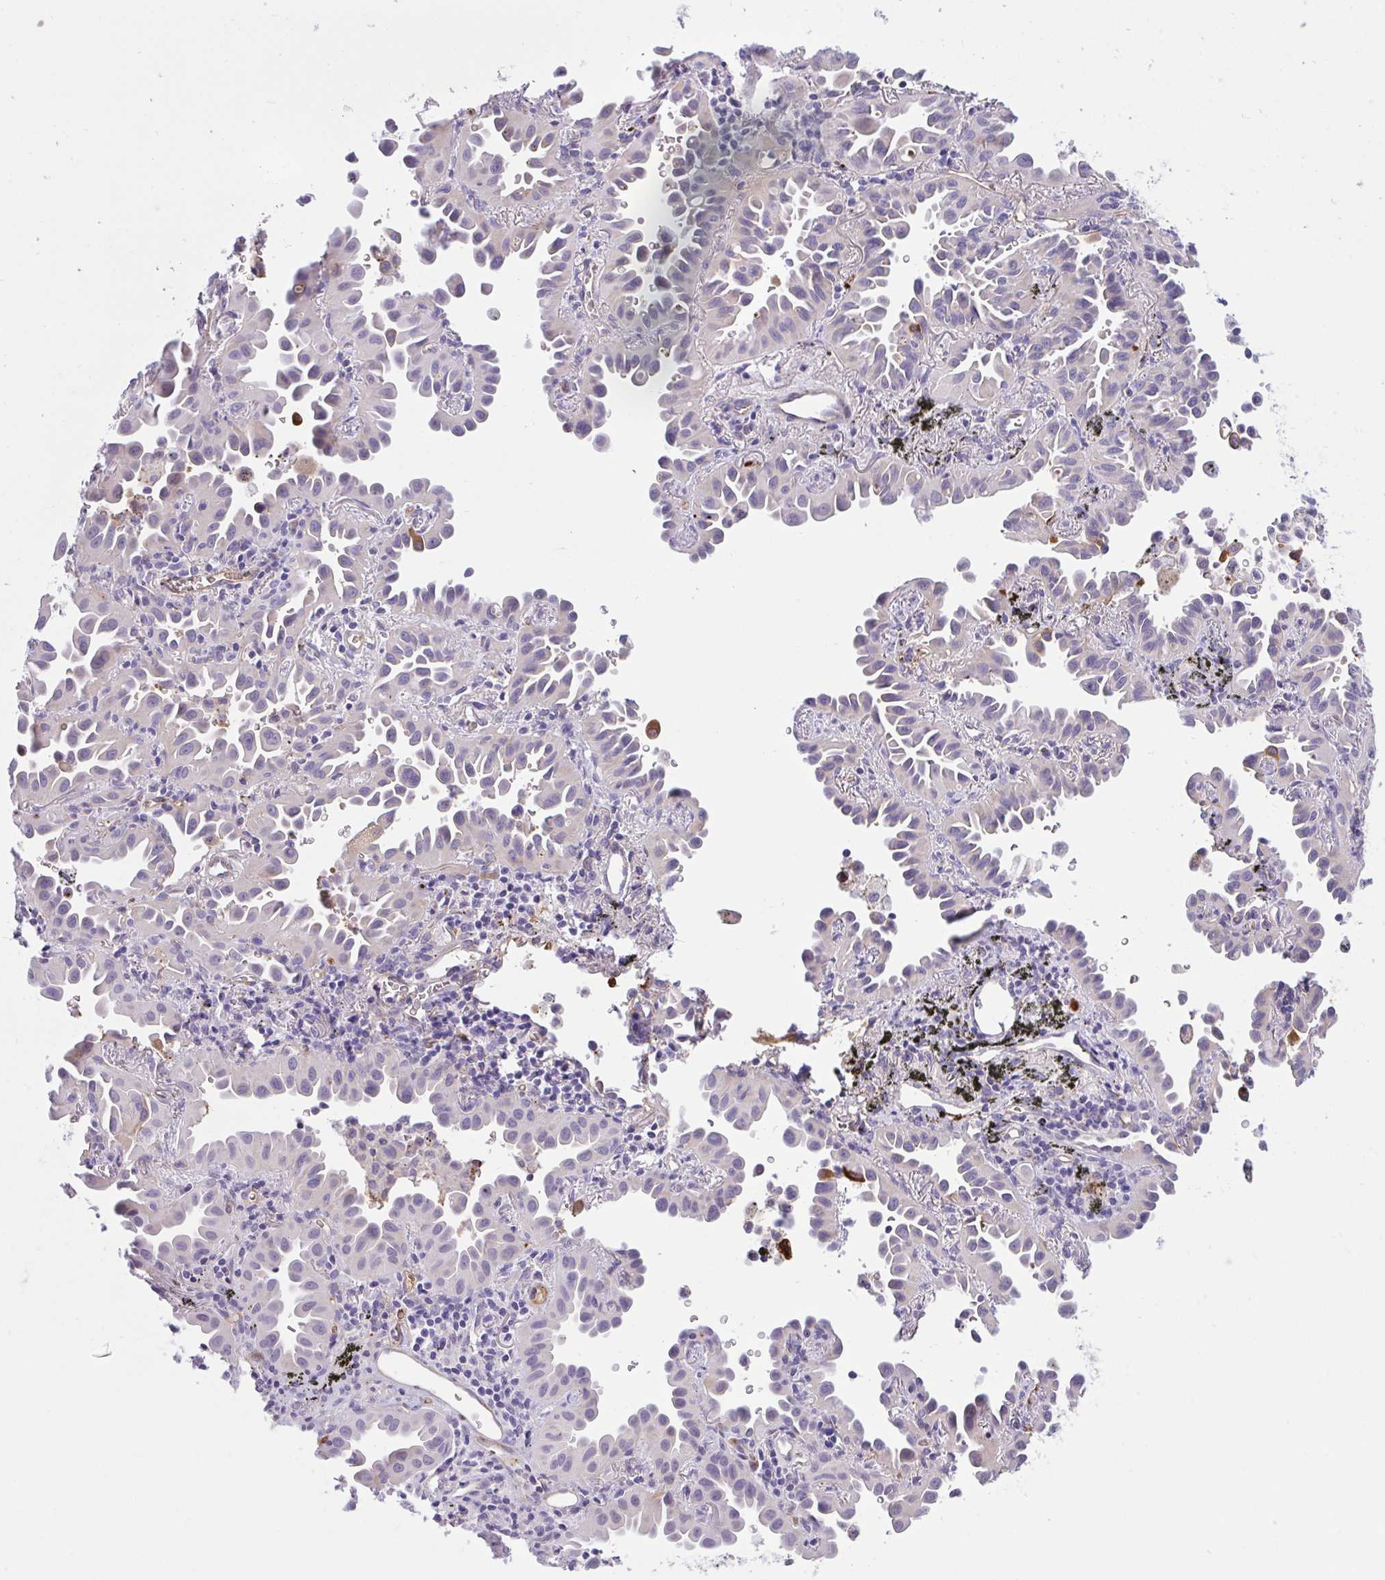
{"staining": {"intensity": "moderate", "quantity": "<25%", "location": "cytoplasmic/membranous"}, "tissue": "lung cancer", "cell_type": "Tumor cells", "image_type": "cancer", "snomed": [{"axis": "morphology", "description": "Adenocarcinoma, NOS"}, {"axis": "topography", "description": "Lung"}], "caption": "DAB (3,3'-diaminobenzidine) immunohistochemical staining of lung cancer displays moderate cytoplasmic/membranous protein staining in about <25% of tumor cells.", "gene": "F2", "patient": {"sex": "male", "age": 68}}